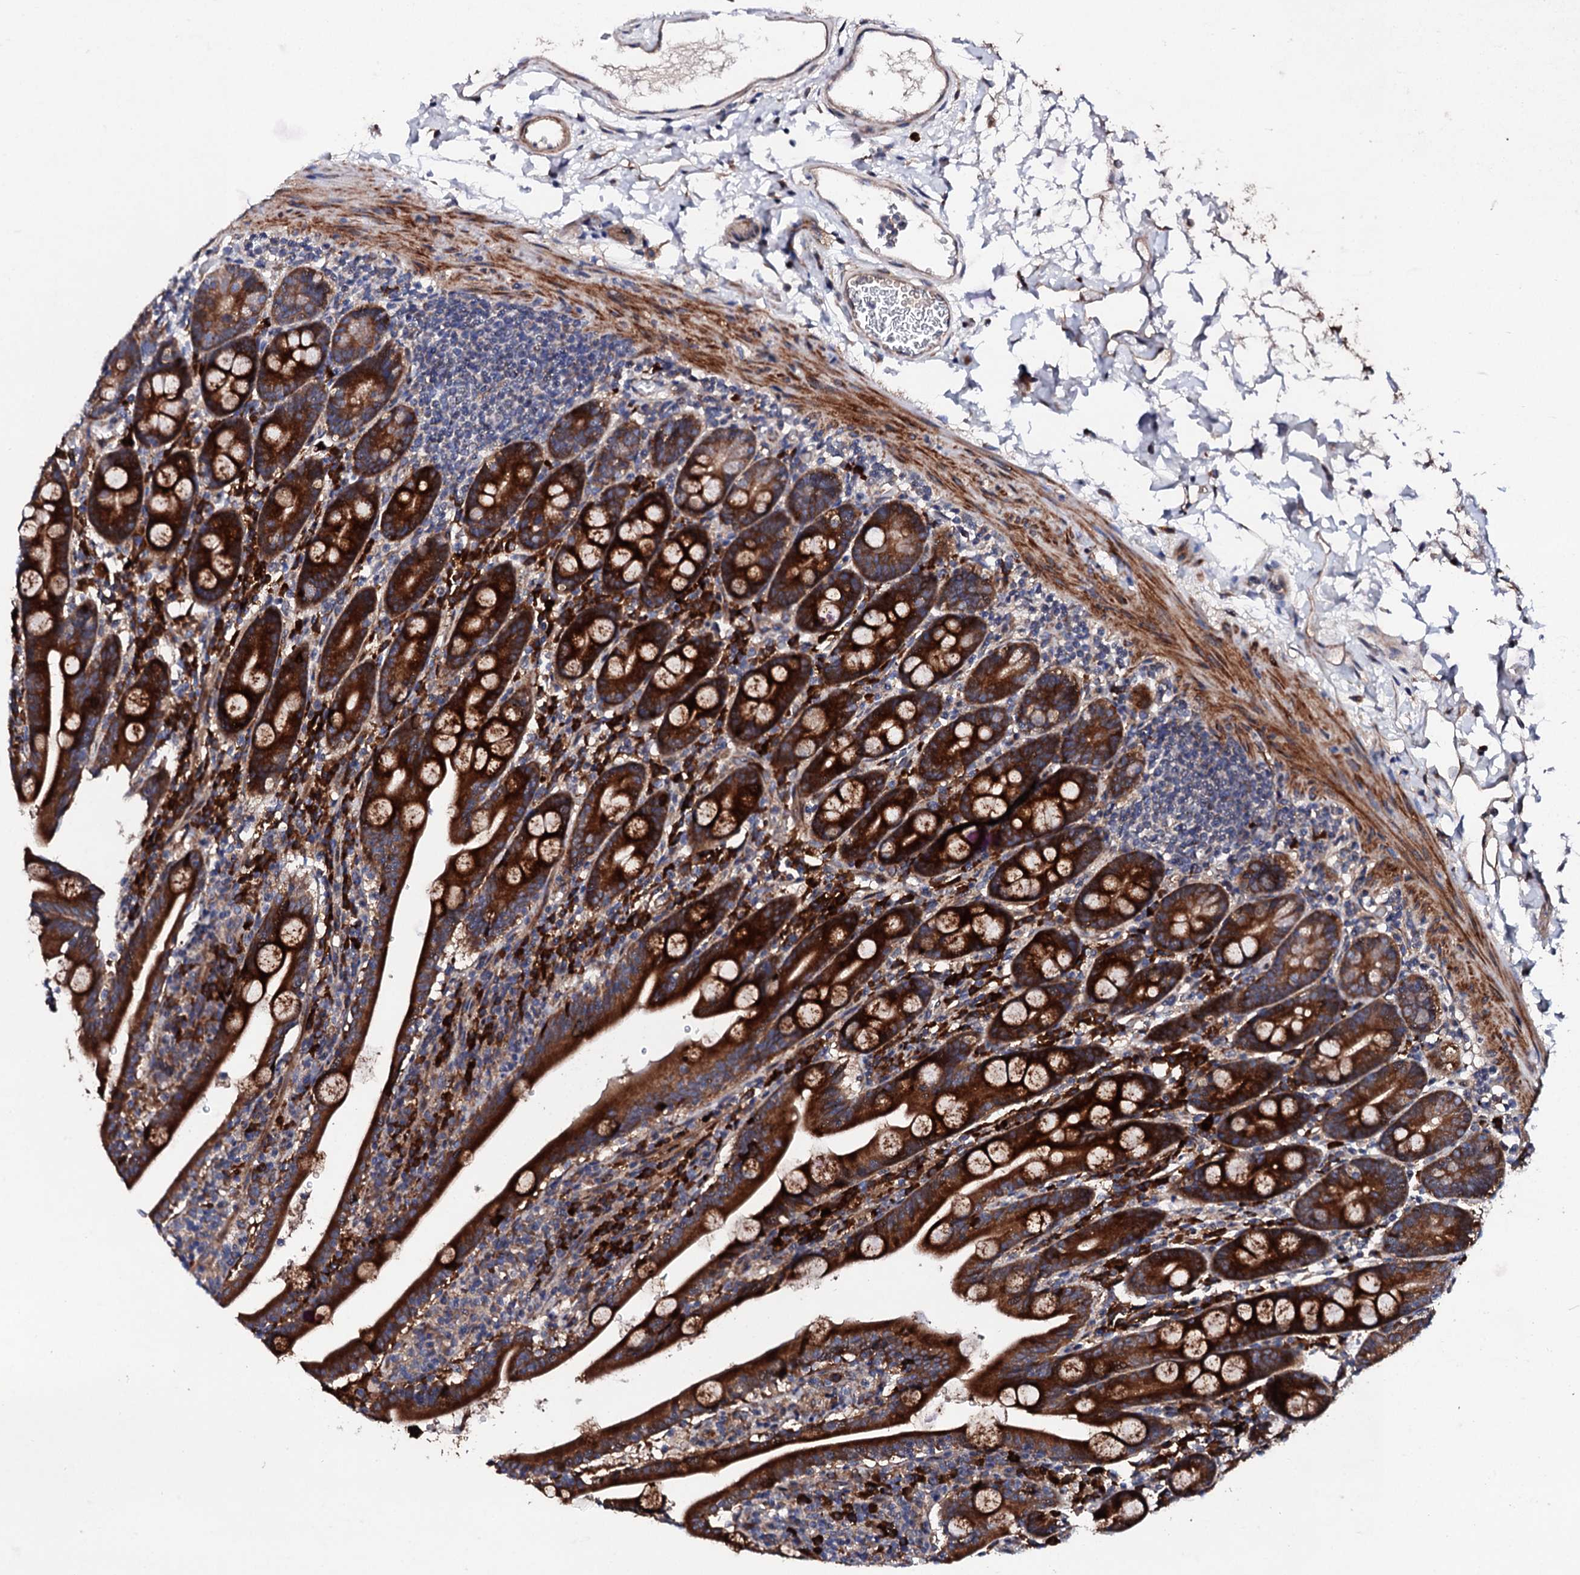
{"staining": {"intensity": "strong", "quantity": ">75%", "location": "cytoplasmic/membranous"}, "tissue": "duodenum", "cell_type": "Glandular cells", "image_type": "normal", "snomed": [{"axis": "morphology", "description": "Normal tissue, NOS"}, {"axis": "topography", "description": "Duodenum"}], "caption": "Immunohistochemical staining of benign human duodenum demonstrates strong cytoplasmic/membranous protein staining in about >75% of glandular cells. The staining was performed using DAB (3,3'-diaminobenzidine) to visualize the protein expression in brown, while the nuclei were stained in blue with hematoxylin (Magnification: 20x).", "gene": "LIPT2", "patient": {"sex": "male", "age": 35}}